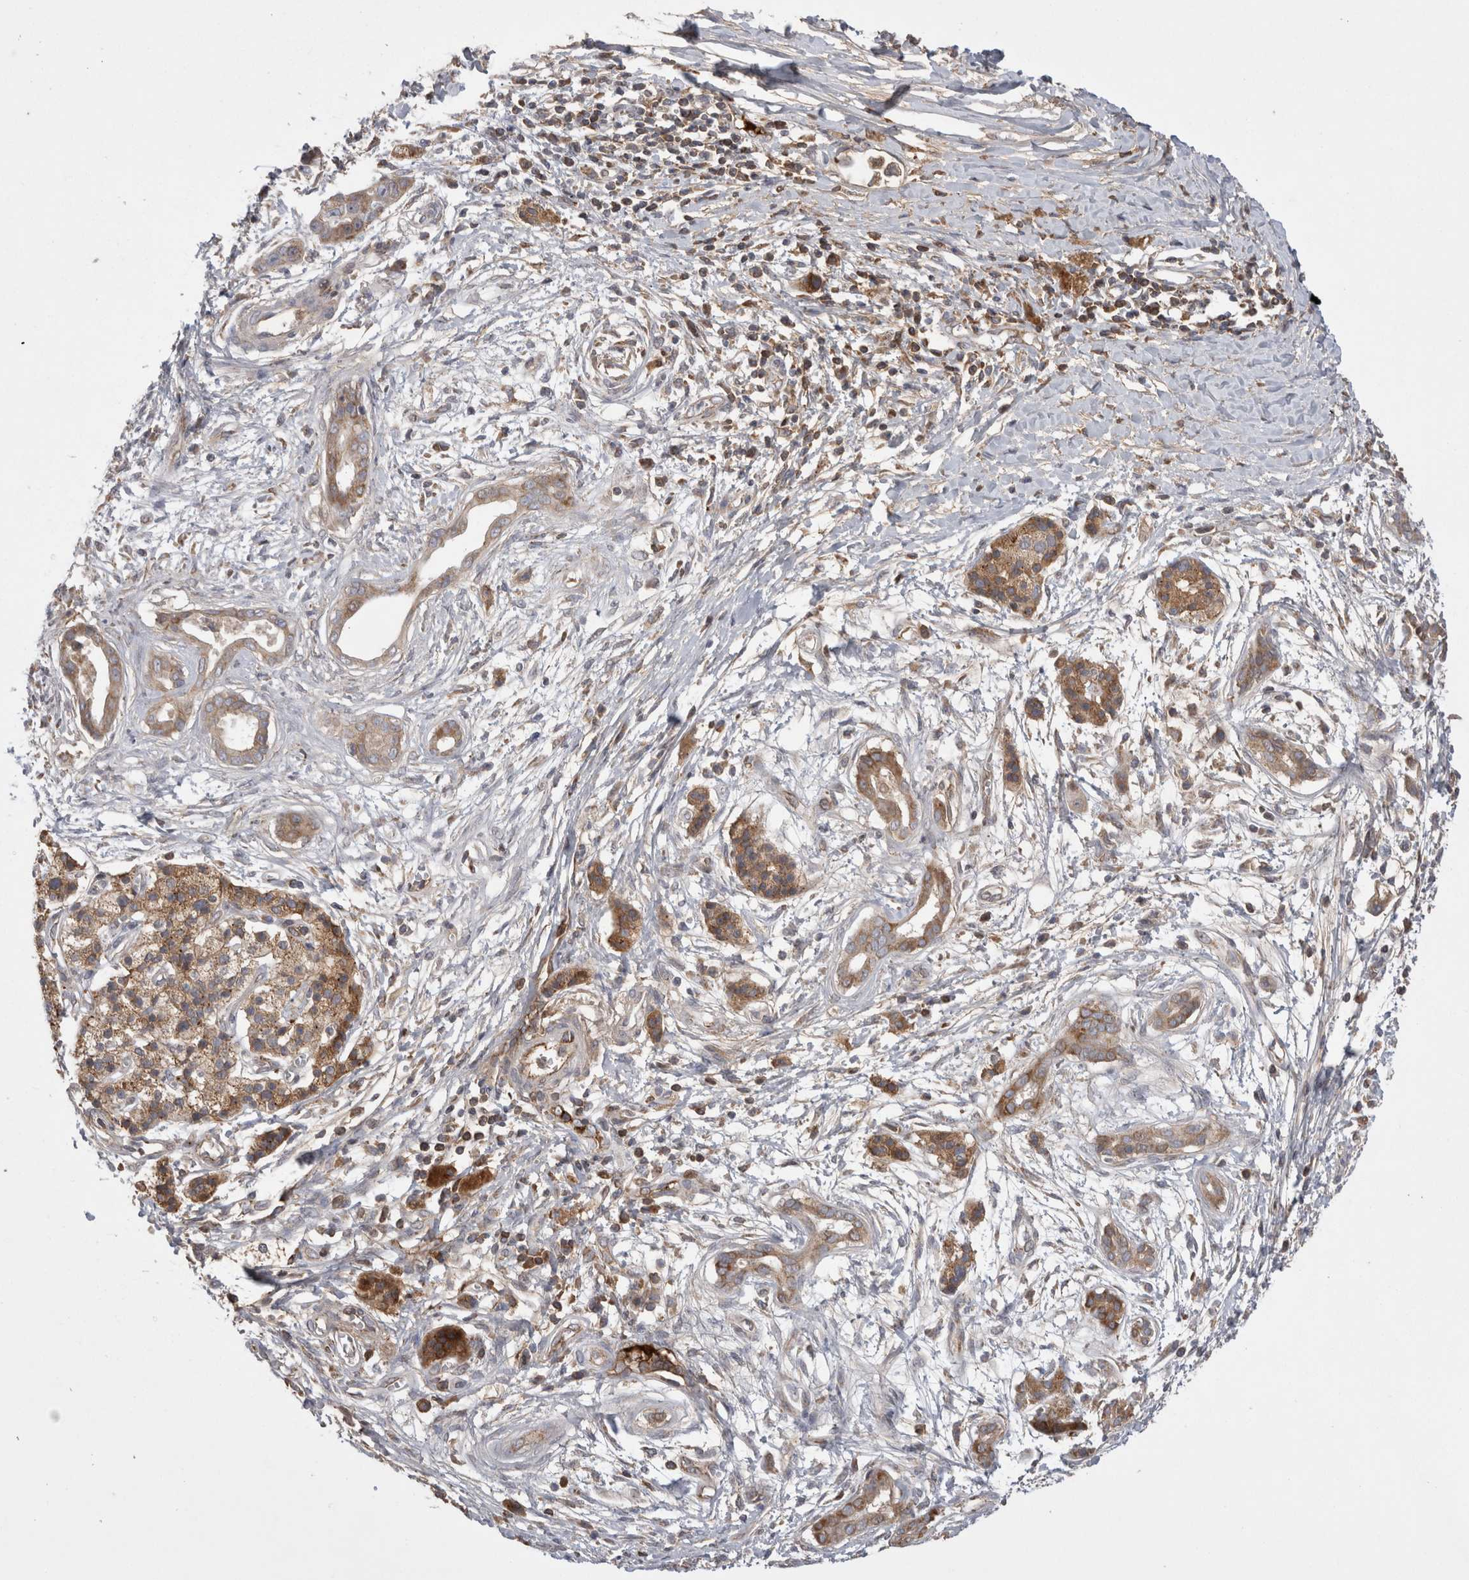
{"staining": {"intensity": "moderate", "quantity": "25%-75%", "location": "cytoplasmic/membranous"}, "tissue": "pancreatic cancer", "cell_type": "Tumor cells", "image_type": "cancer", "snomed": [{"axis": "morphology", "description": "Adenocarcinoma, NOS"}, {"axis": "topography", "description": "Pancreas"}], "caption": "An IHC histopathology image of neoplastic tissue is shown. Protein staining in brown shows moderate cytoplasmic/membranous positivity in adenocarcinoma (pancreatic) within tumor cells.", "gene": "DARS2", "patient": {"sex": "male", "age": 59}}